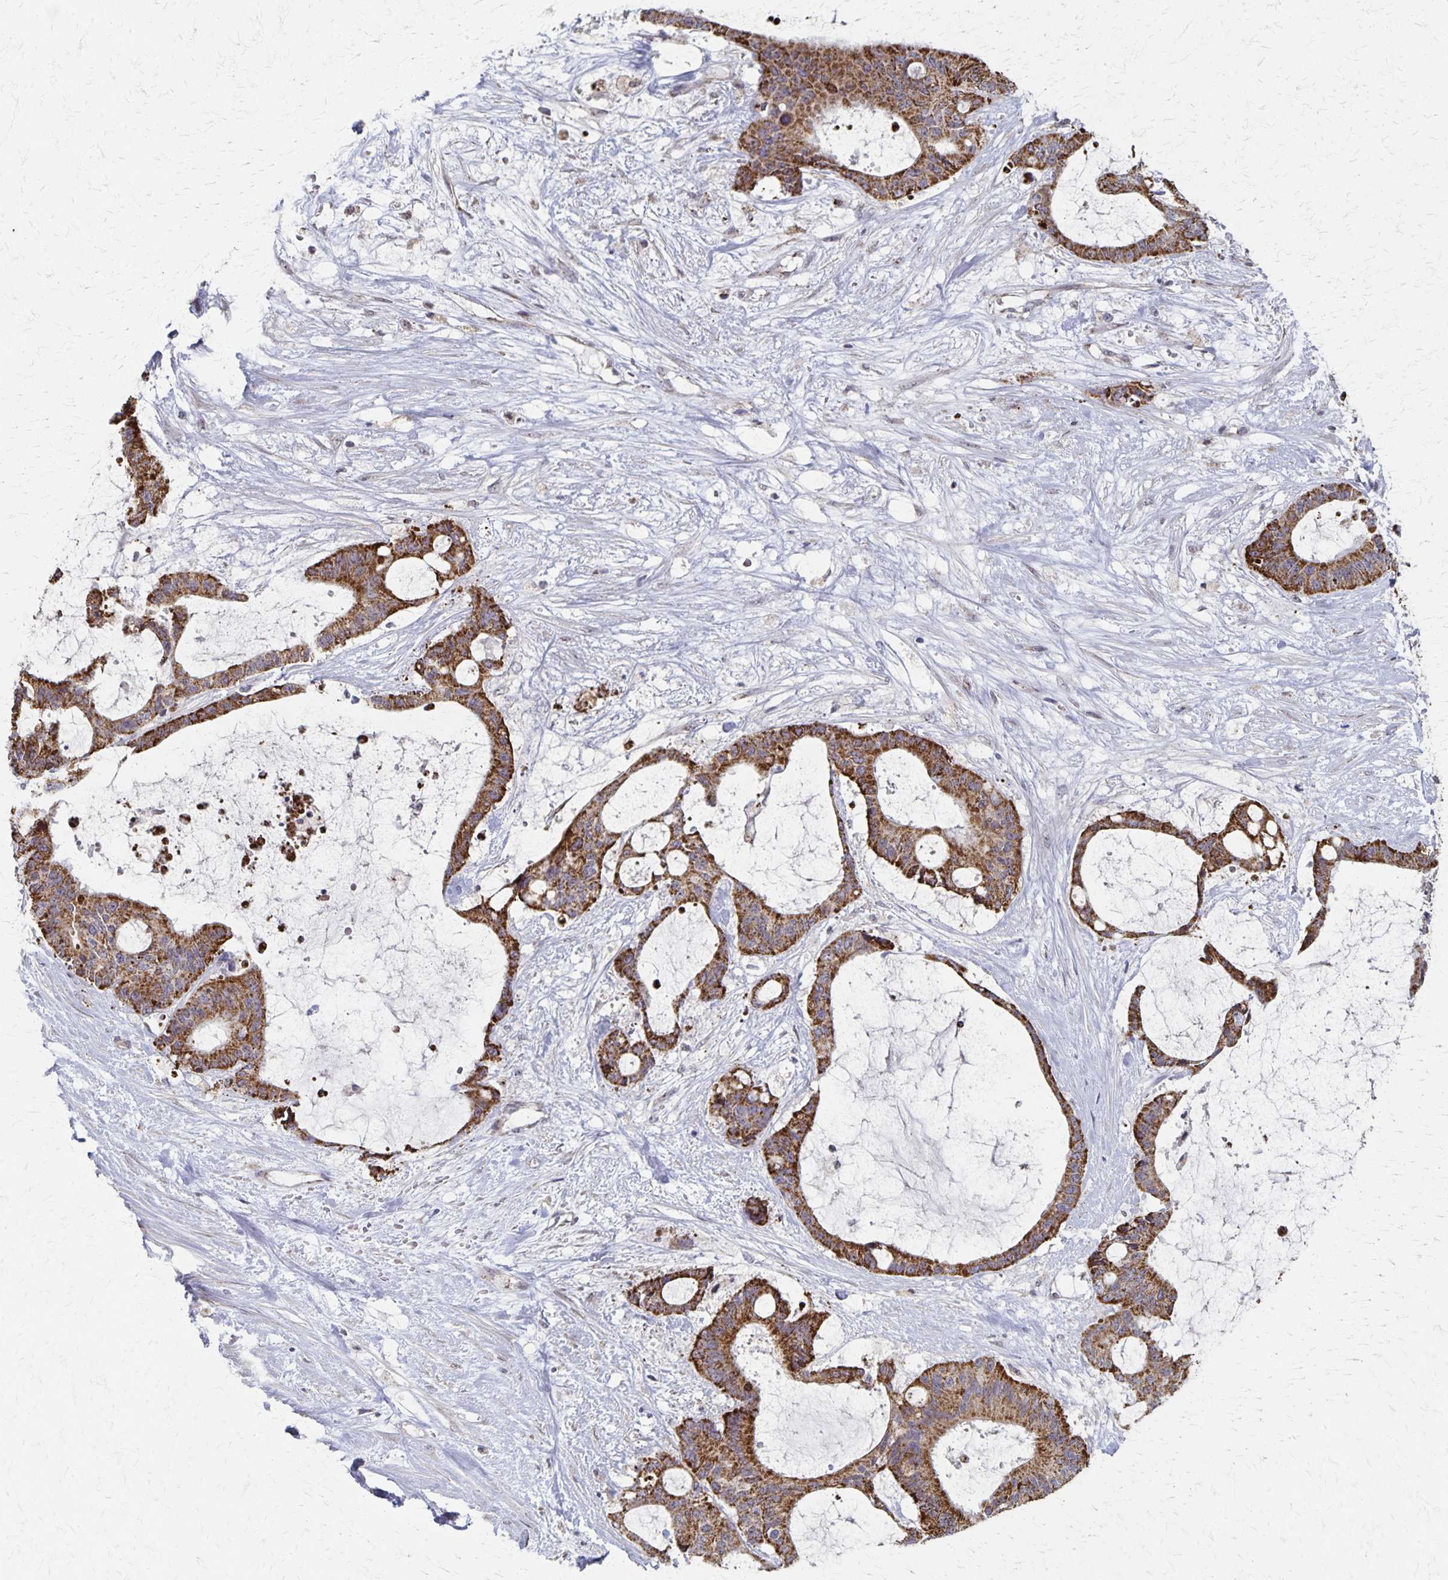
{"staining": {"intensity": "strong", "quantity": ">75%", "location": "cytoplasmic/membranous"}, "tissue": "liver cancer", "cell_type": "Tumor cells", "image_type": "cancer", "snomed": [{"axis": "morphology", "description": "Normal tissue, NOS"}, {"axis": "morphology", "description": "Cholangiocarcinoma"}, {"axis": "topography", "description": "Liver"}, {"axis": "topography", "description": "Peripheral nerve tissue"}], "caption": "About >75% of tumor cells in liver cholangiocarcinoma show strong cytoplasmic/membranous protein positivity as visualized by brown immunohistochemical staining.", "gene": "DYRK4", "patient": {"sex": "female", "age": 73}}